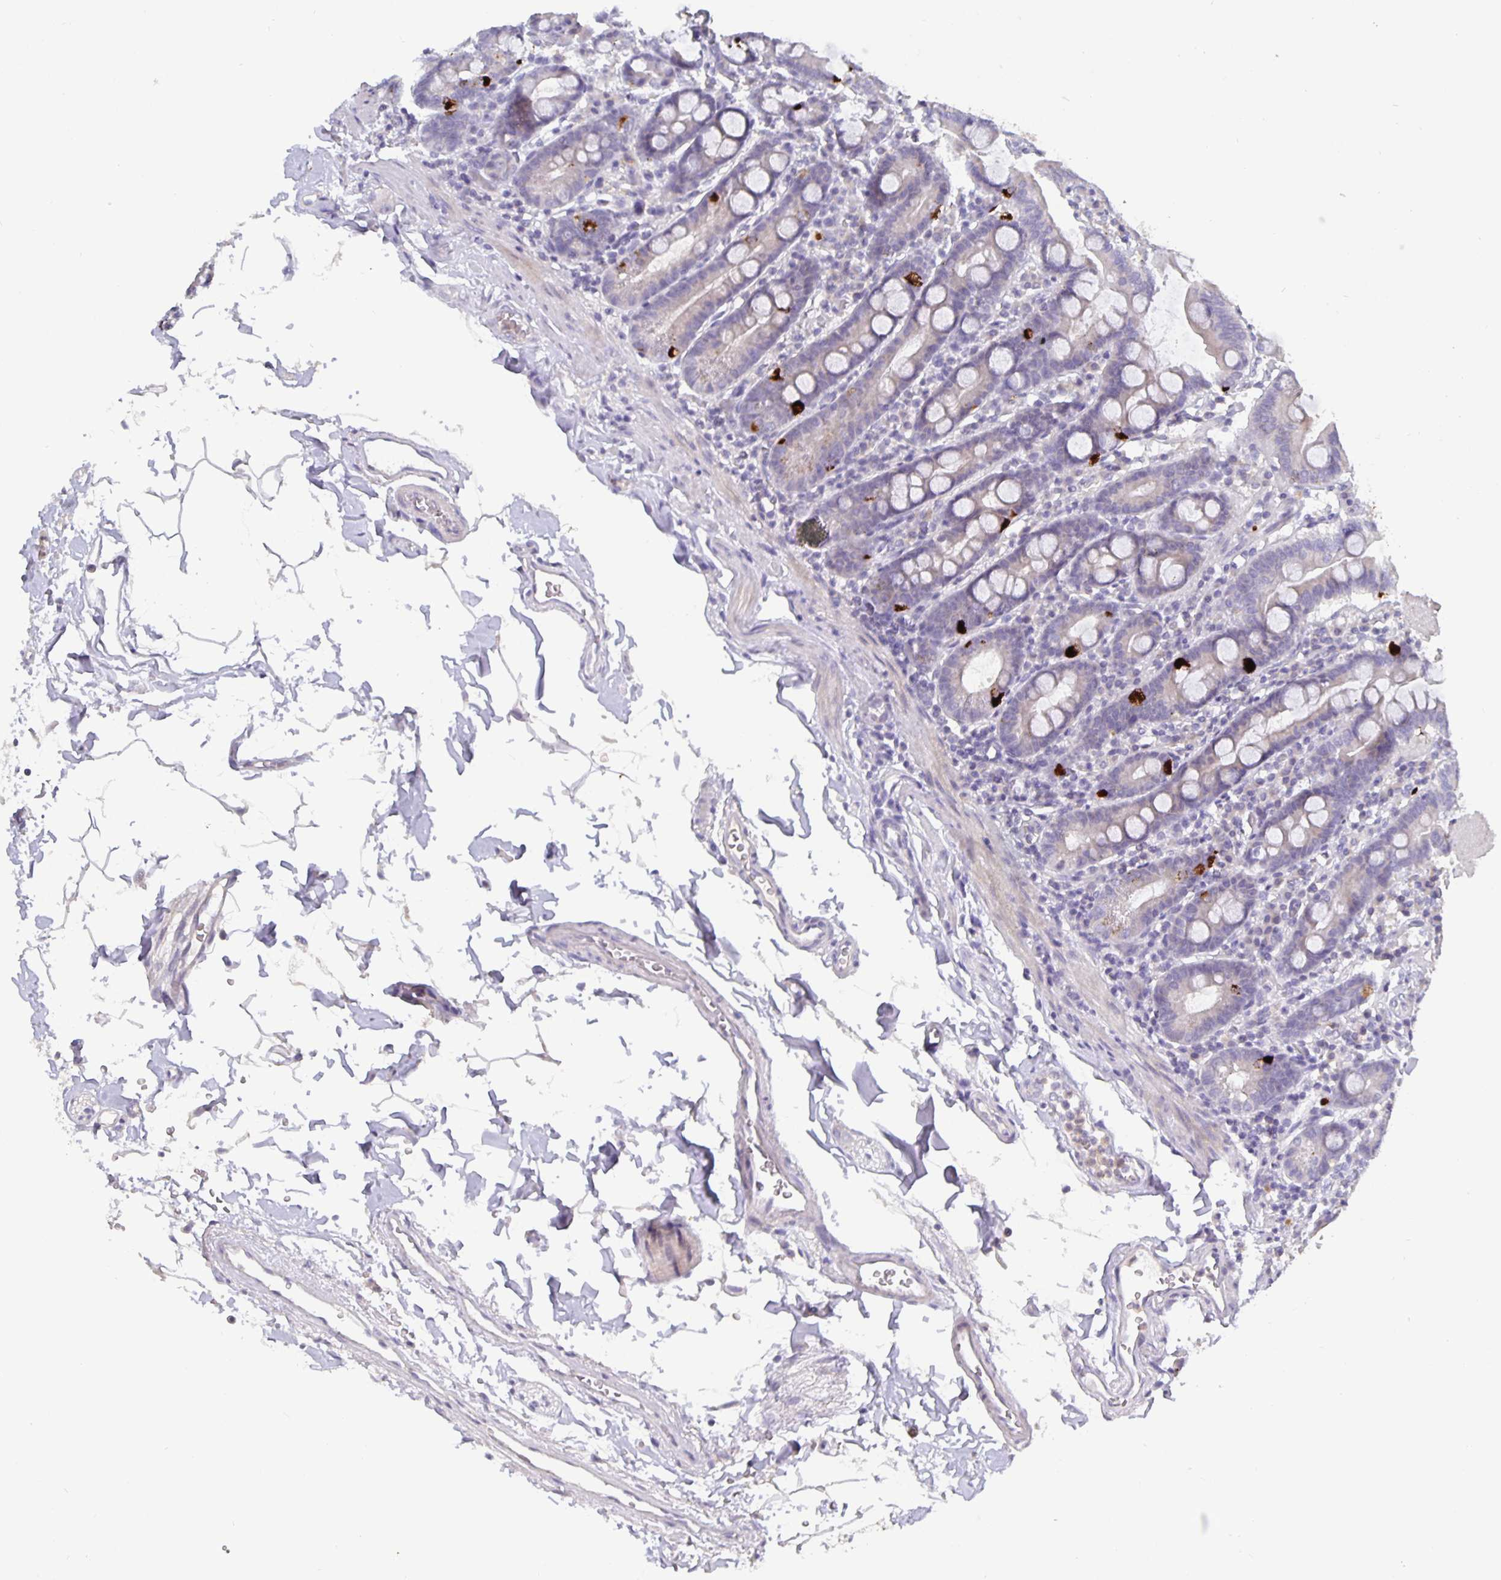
{"staining": {"intensity": "strong", "quantity": "<25%", "location": "cytoplasmic/membranous"}, "tissue": "duodenum", "cell_type": "Glandular cells", "image_type": "normal", "snomed": [{"axis": "morphology", "description": "Normal tissue, NOS"}, {"axis": "topography", "description": "Pancreas"}, {"axis": "topography", "description": "Duodenum"}], "caption": "The immunohistochemical stain shows strong cytoplasmic/membranous staining in glandular cells of normal duodenum.", "gene": "GDF15", "patient": {"sex": "male", "age": 59}}